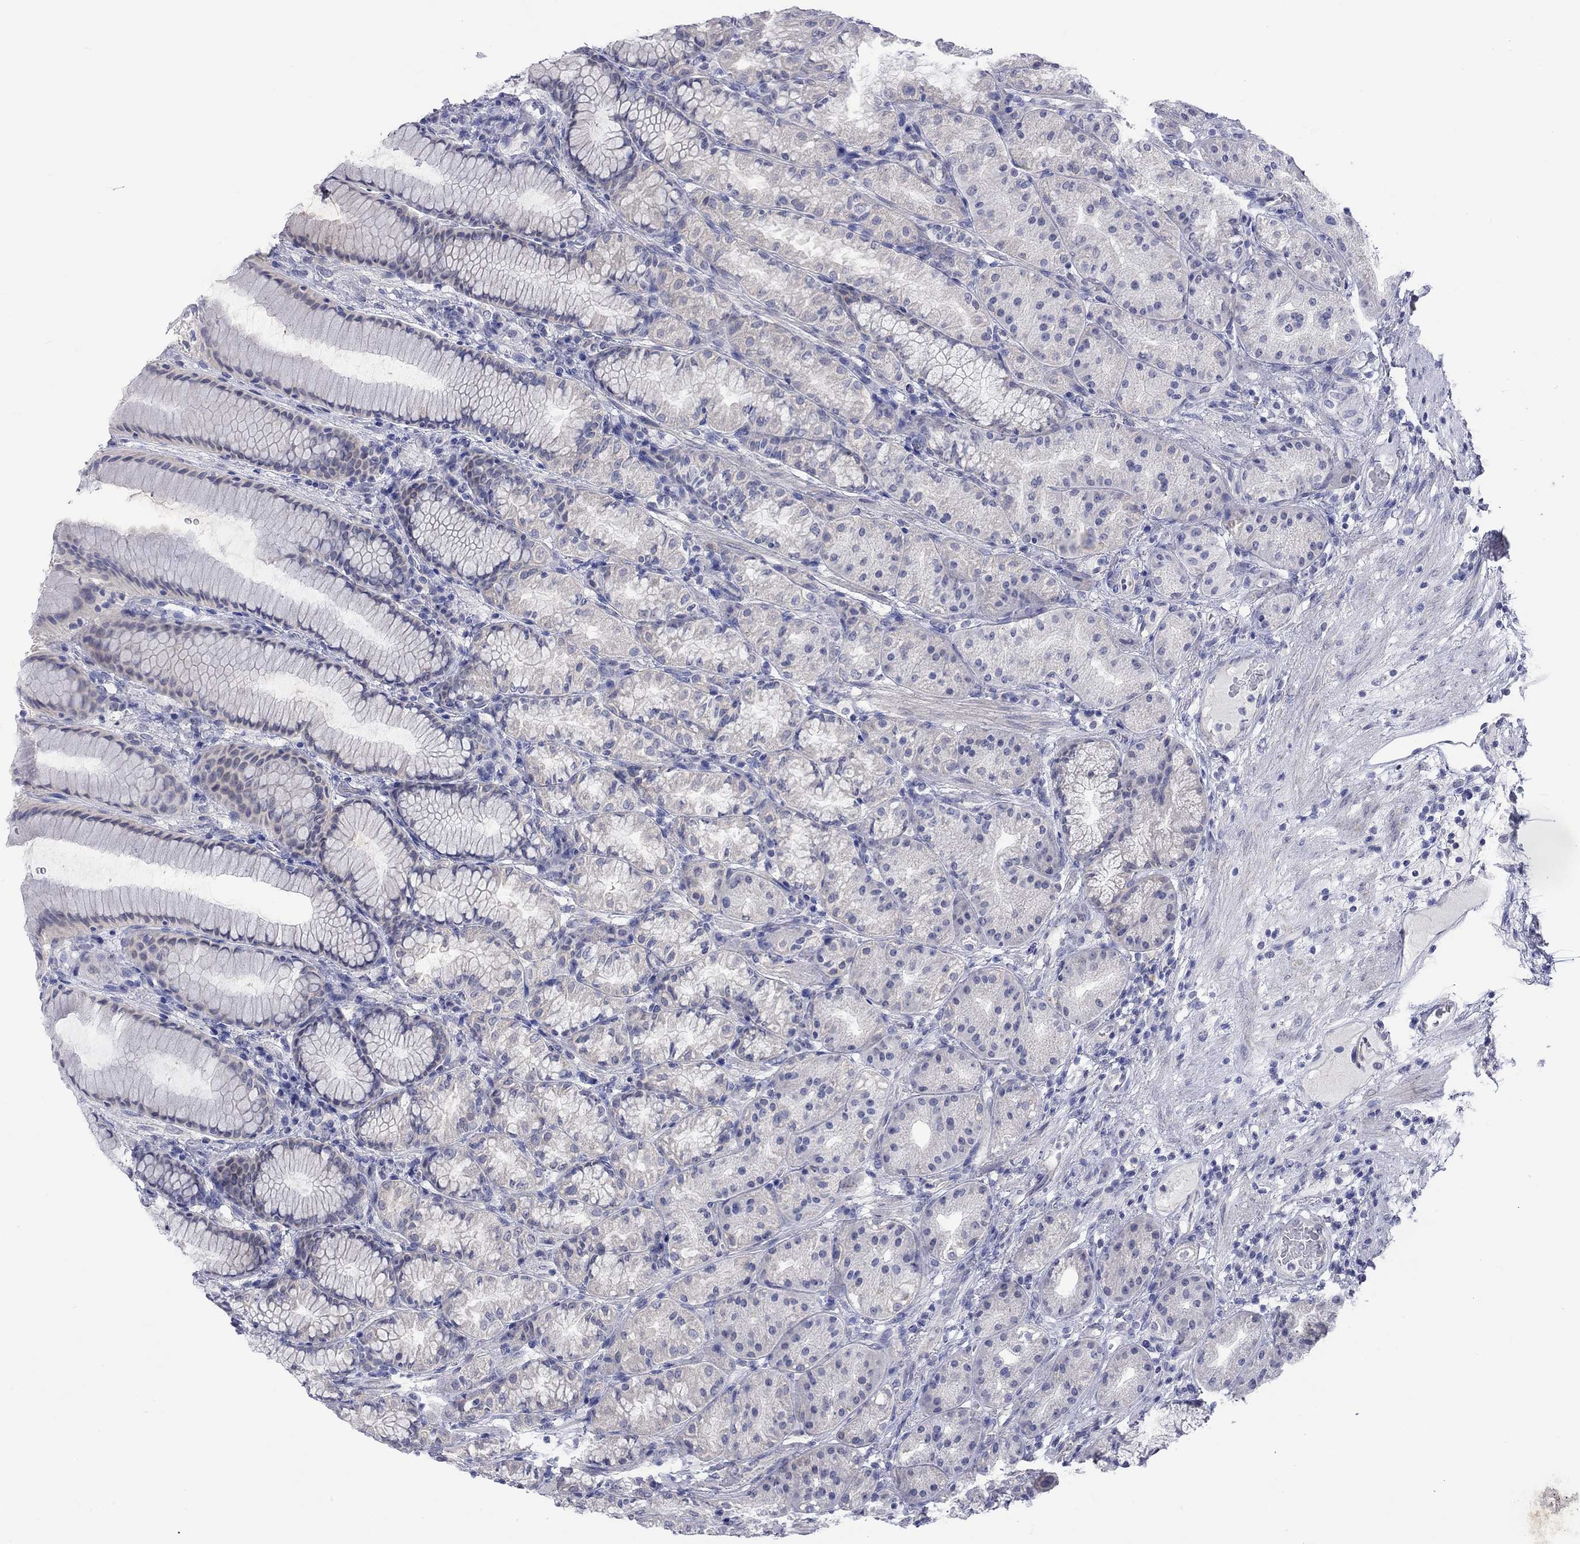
{"staining": {"intensity": "weak", "quantity": "<25%", "location": "cytoplasmic/membranous"}, "tissue": "stomach", "cell_type": "Glandular cells", "image_type": "normal", "snomed": [{"axis": "morphology", "description": "Normal tissue, NOS"}, {"axis": "morphology", "description": "Adenocarcinoma, NOS"}, {"axis": "topography", "description": "Stomach"}], "caption": "Immunohistochemistry (IHC) photomicrograph of normal human stomach stained for a protein (brown), which displays no staining in glandular cells.", "gene": "CERS1", "patient": {"sex": "female", "age": 79}}